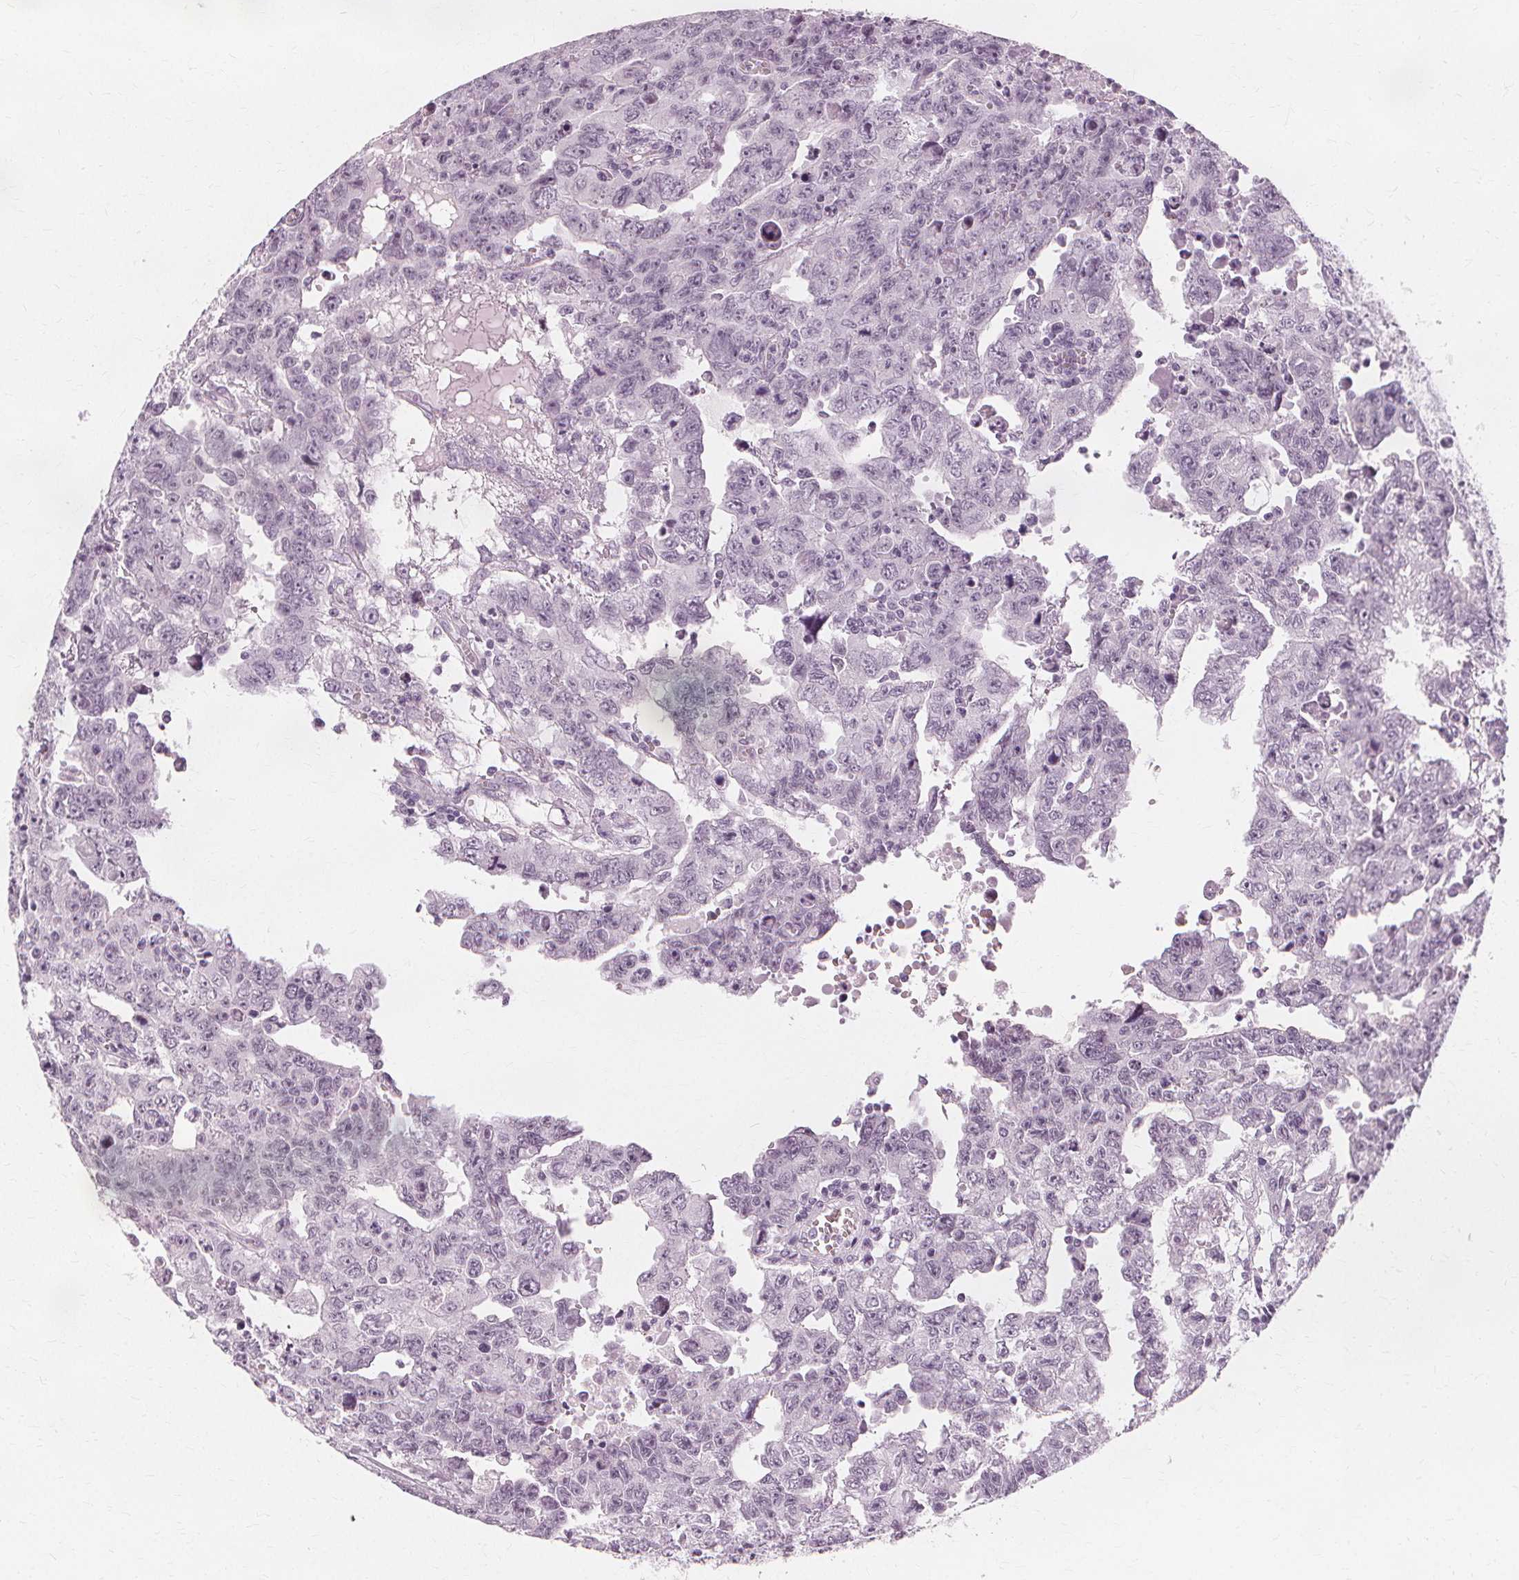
{"staining": {"intensity": "negative", "quantity": "none", "location": "none"}, "tissue": "testis cancer", "cell_type": "Tumor cells", "image_type": "cancer", "snomed": [{"axis": "morphology", "description": "Carcinoma, Embryonal, NOS"}, {"axis": "topography", "description": "Testis"}], "caption": "Testis cancer (embryonal carcinoma) was stained to show a protein in brown. There is no significant positivity in tumor cells. The staining was performed using DAB (3,3'-diaminobenzidine) to visualize the protein expression in brown, while the nuclei were stained in blue with hematoxylin (Magnification: 20x).", "gene": "NXPE1", "patient": {"sex": "male", "age": 24}}